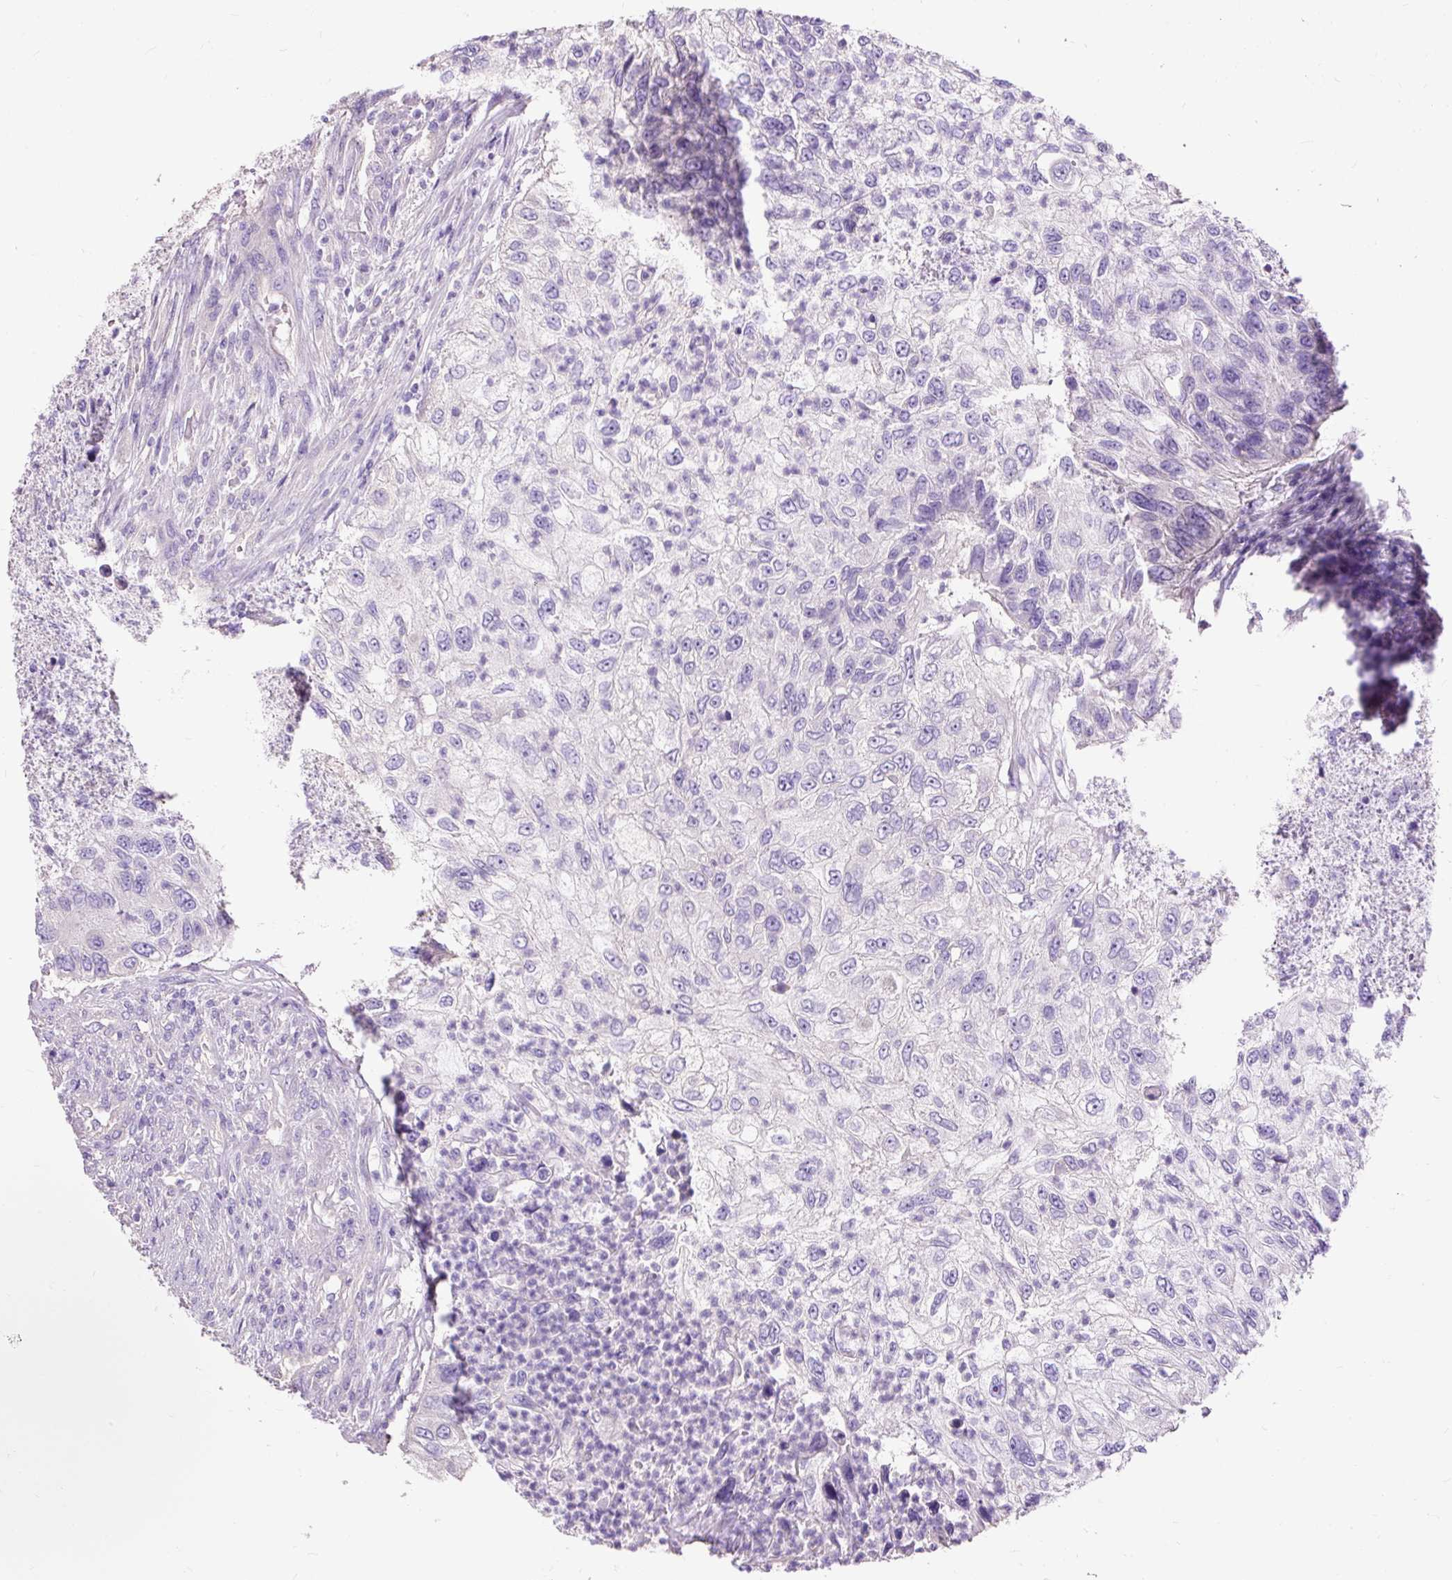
{"staining": {"intensity": "negative", "quantity": "none", "location": "none"}, "tissue": "urothelial cancer", "cell_type": "Tumor cells", "image_type": "cancer", "snomed": [{"axis": "morphology", "description": "Urothelial carcinoma, High grade"}, {"axis": "topography", "description": "Urinary bladder"}], "caption": "Urothelial carcinoma (high-grade) stained for a protein using IHC exhibits no staining tumor cells.", "gene": "PDIA2", "patient": {"sex": "female", "age": 60}}